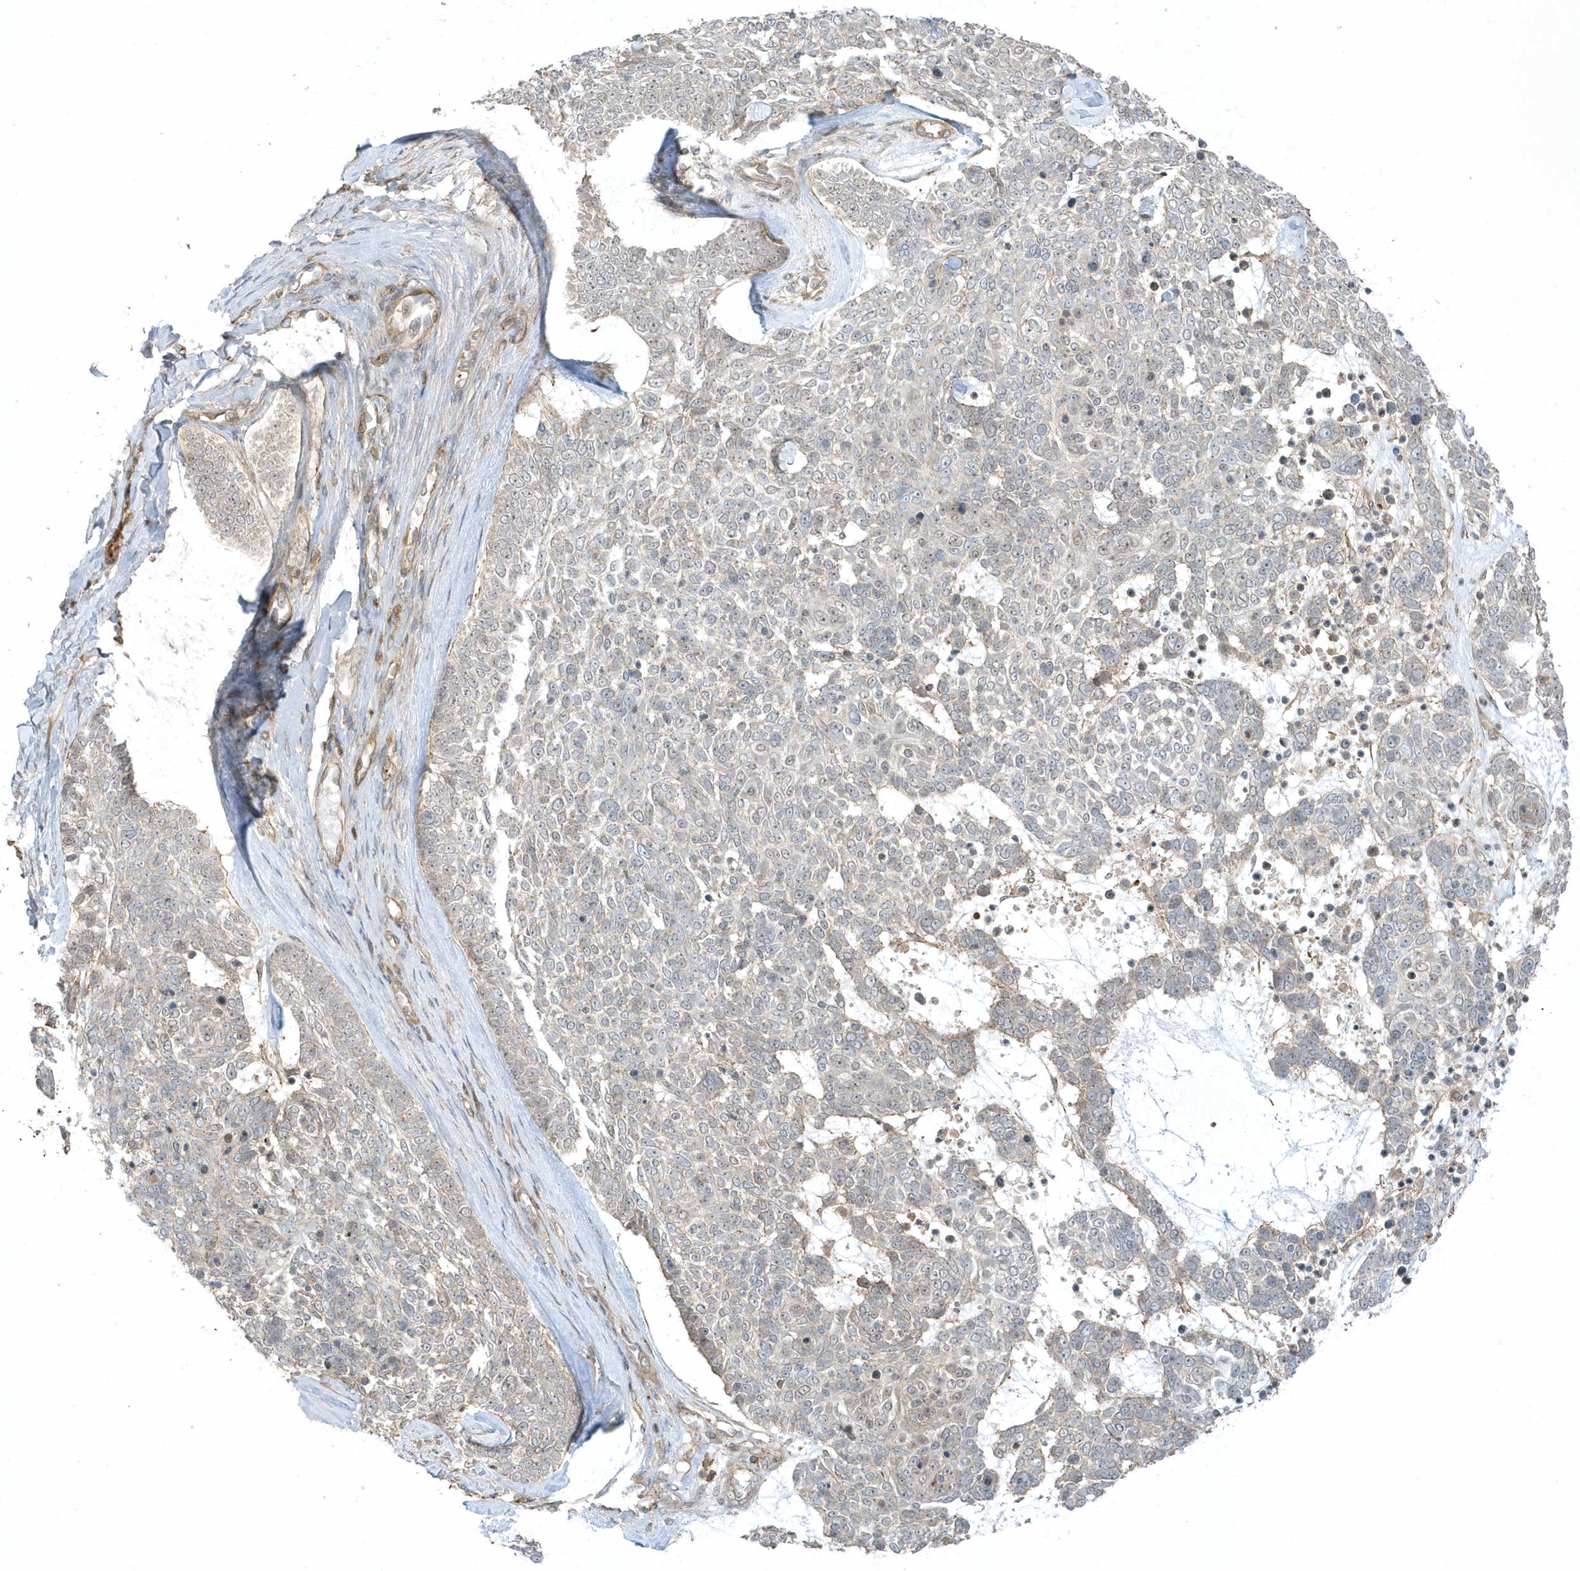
{"staining": {"intensity": "negative", "quantity": "none", "location": "none"}, "tissue": "skin cancer", "cell_type": "Tumor cells", "image_type": "cancer", "snomed": [{"axis": "morphology", "description": "Basal cell carcinoma"}, {"axis": "topography", "description": "Skin"}], "caption": "High magnification brightfield microscopy of basal cell carcinoma (skin) stained with DAB (brown) and counterstained with hematoxylin (blue): tumor cells show no significant staining. (DAB immunohistochemistry with hematoxylin counter stain).", "gene": "ZBTB8A", "patient": {"sex": "female", "age": 81}}